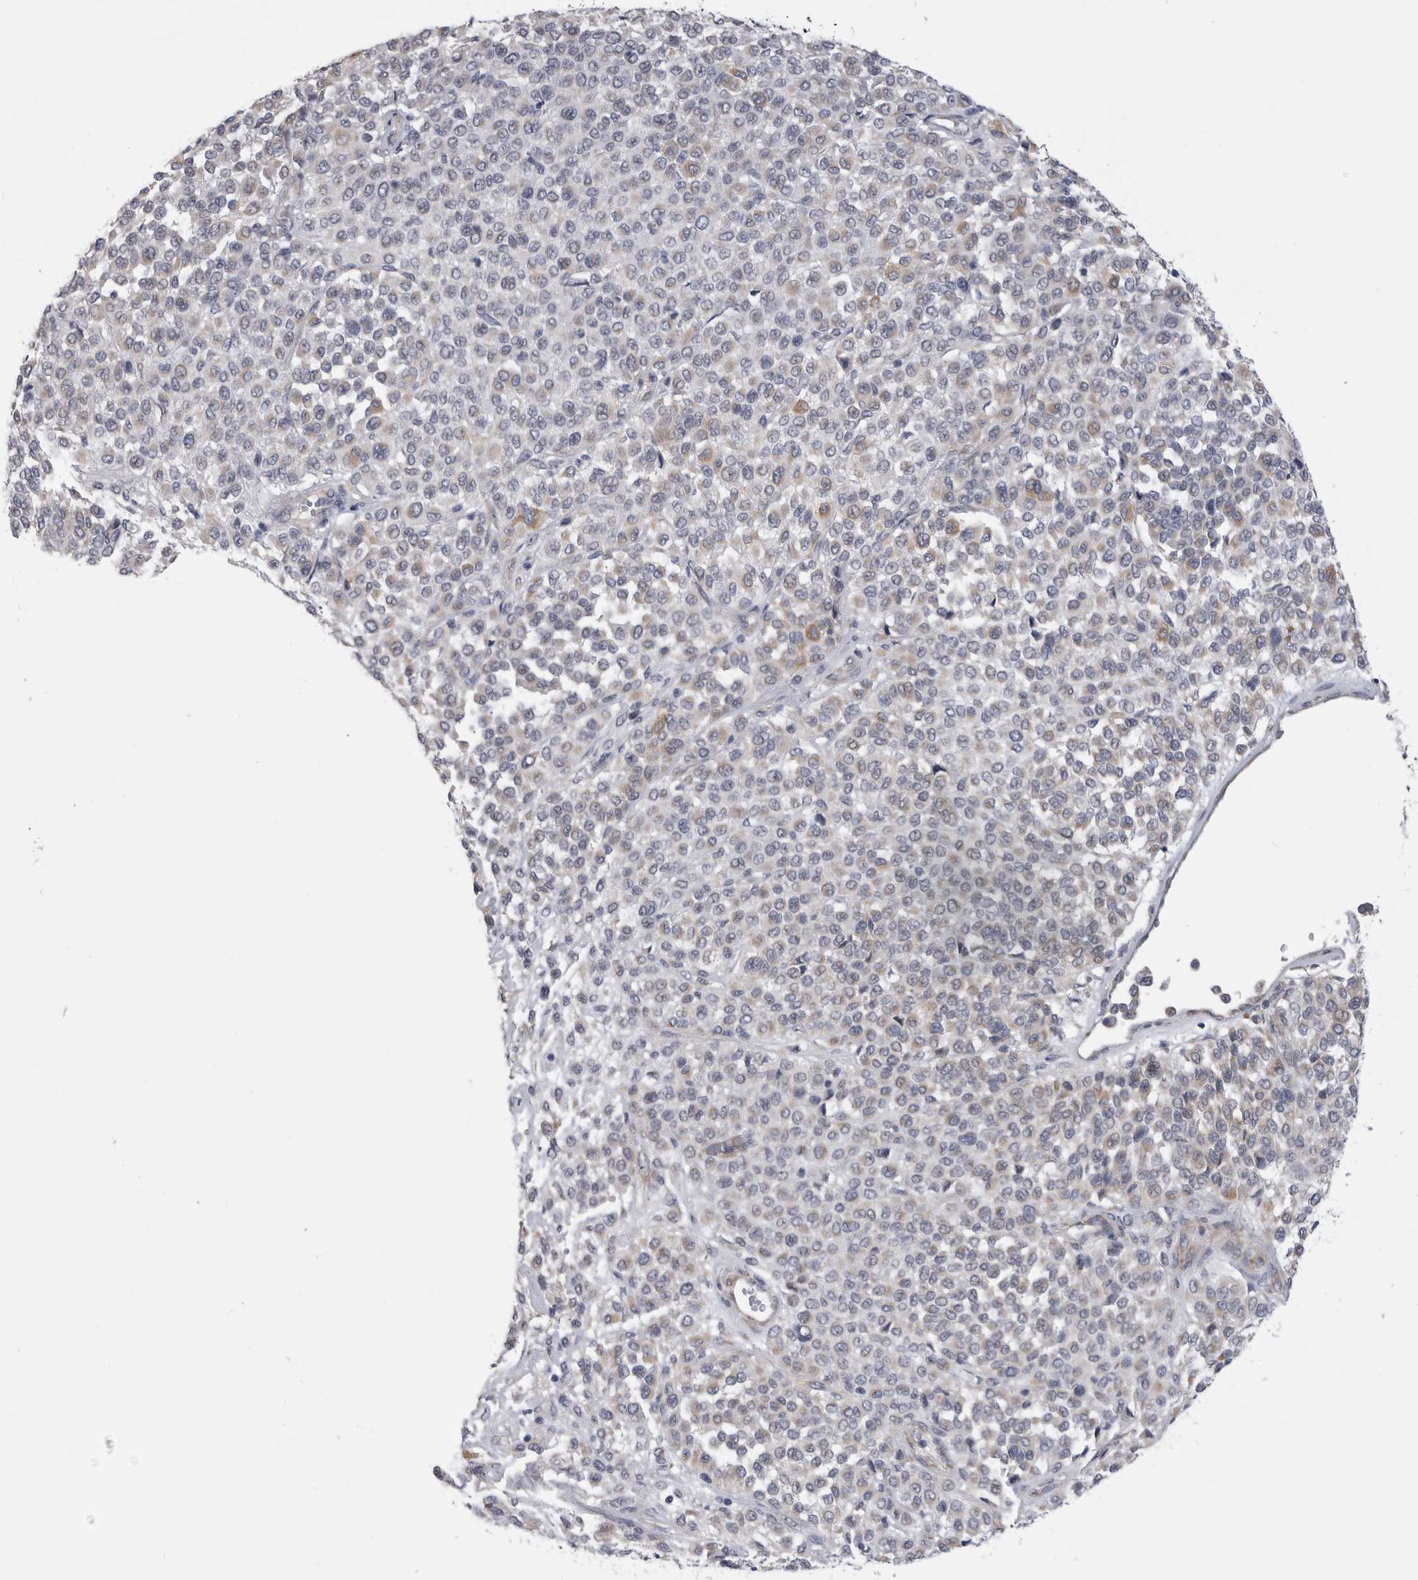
{"staining": {"intensity": "weak", "quantity": "<25%", "location": "cytoplasmic/membranous"}, "tissue": "melanoma", "cell_type": "Tumor cells", "image_type": "cancer", "snomed": [{"axis": "morphology", "description": "Malignant melanoma, Metastatic site"}, {"axis": "topography", "description": "Pancreas"}], "caption": "DAB immunohistochemical staining of human malignant melanoma (metastatic site) displays no significant staining in tumor cells.", "gene": "ARHGAP29", "patient": {"sex": "female", "age": 30}}